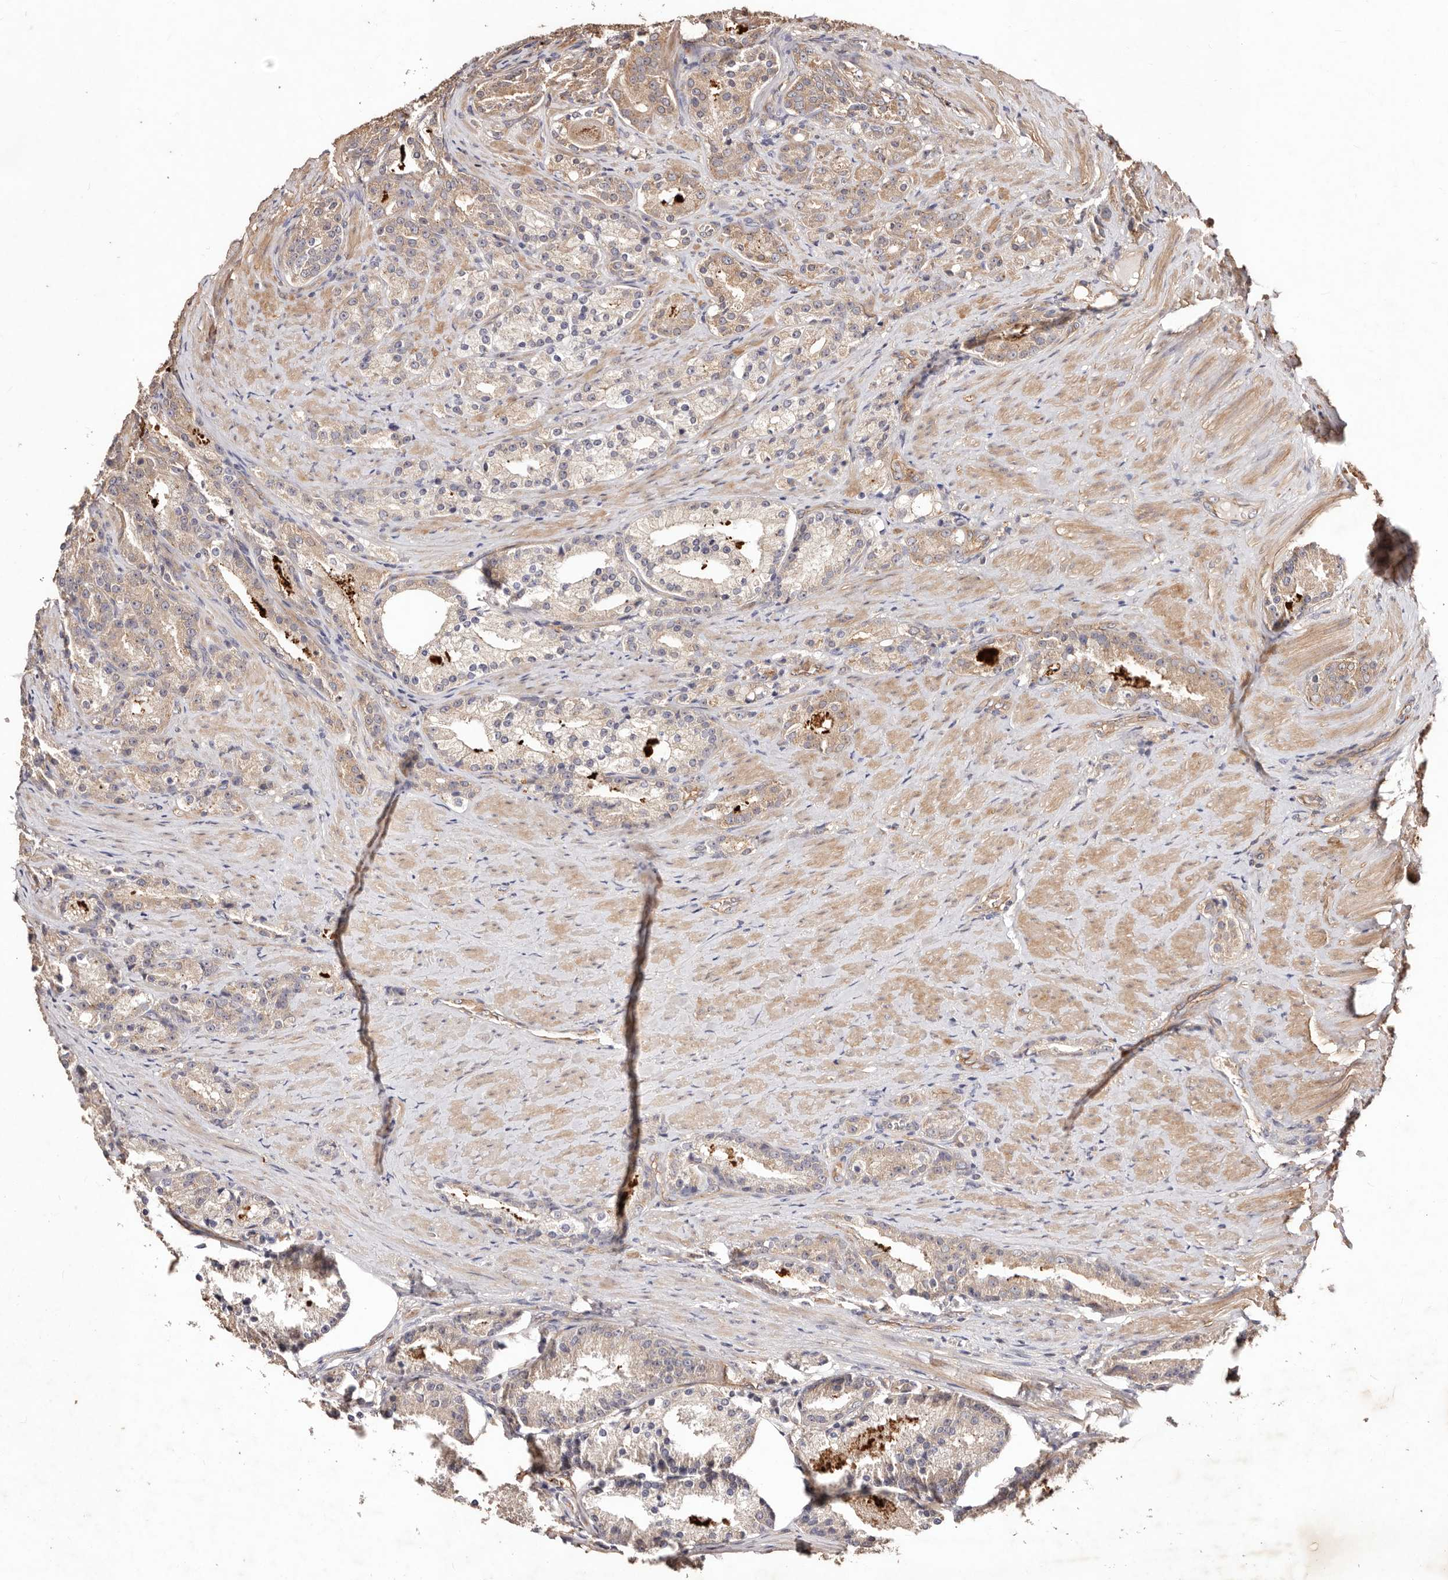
{"staining": {"intensity": "weak", "quantity": "25%-75%", "location": "cytoplasmic/membranous"}, "tissue": "prostate cancer", "cell_type": "Tumor cells", "image_type": "cancer", "snomed": [{"axis": "morphology", "description": "Adenocarcinoma, High grade"}, {"axis": "topography", "description": "Prostate"}], "caption": "Adenocarcinoma (high-grade) (prostate) stained for a protein (brown) shows weak cytoplasmic/membranous positive positivity in approximately 25%-75% of tumor cells.", "gene": "CCL14", "patient": {"sex": "male", "age": 60}}